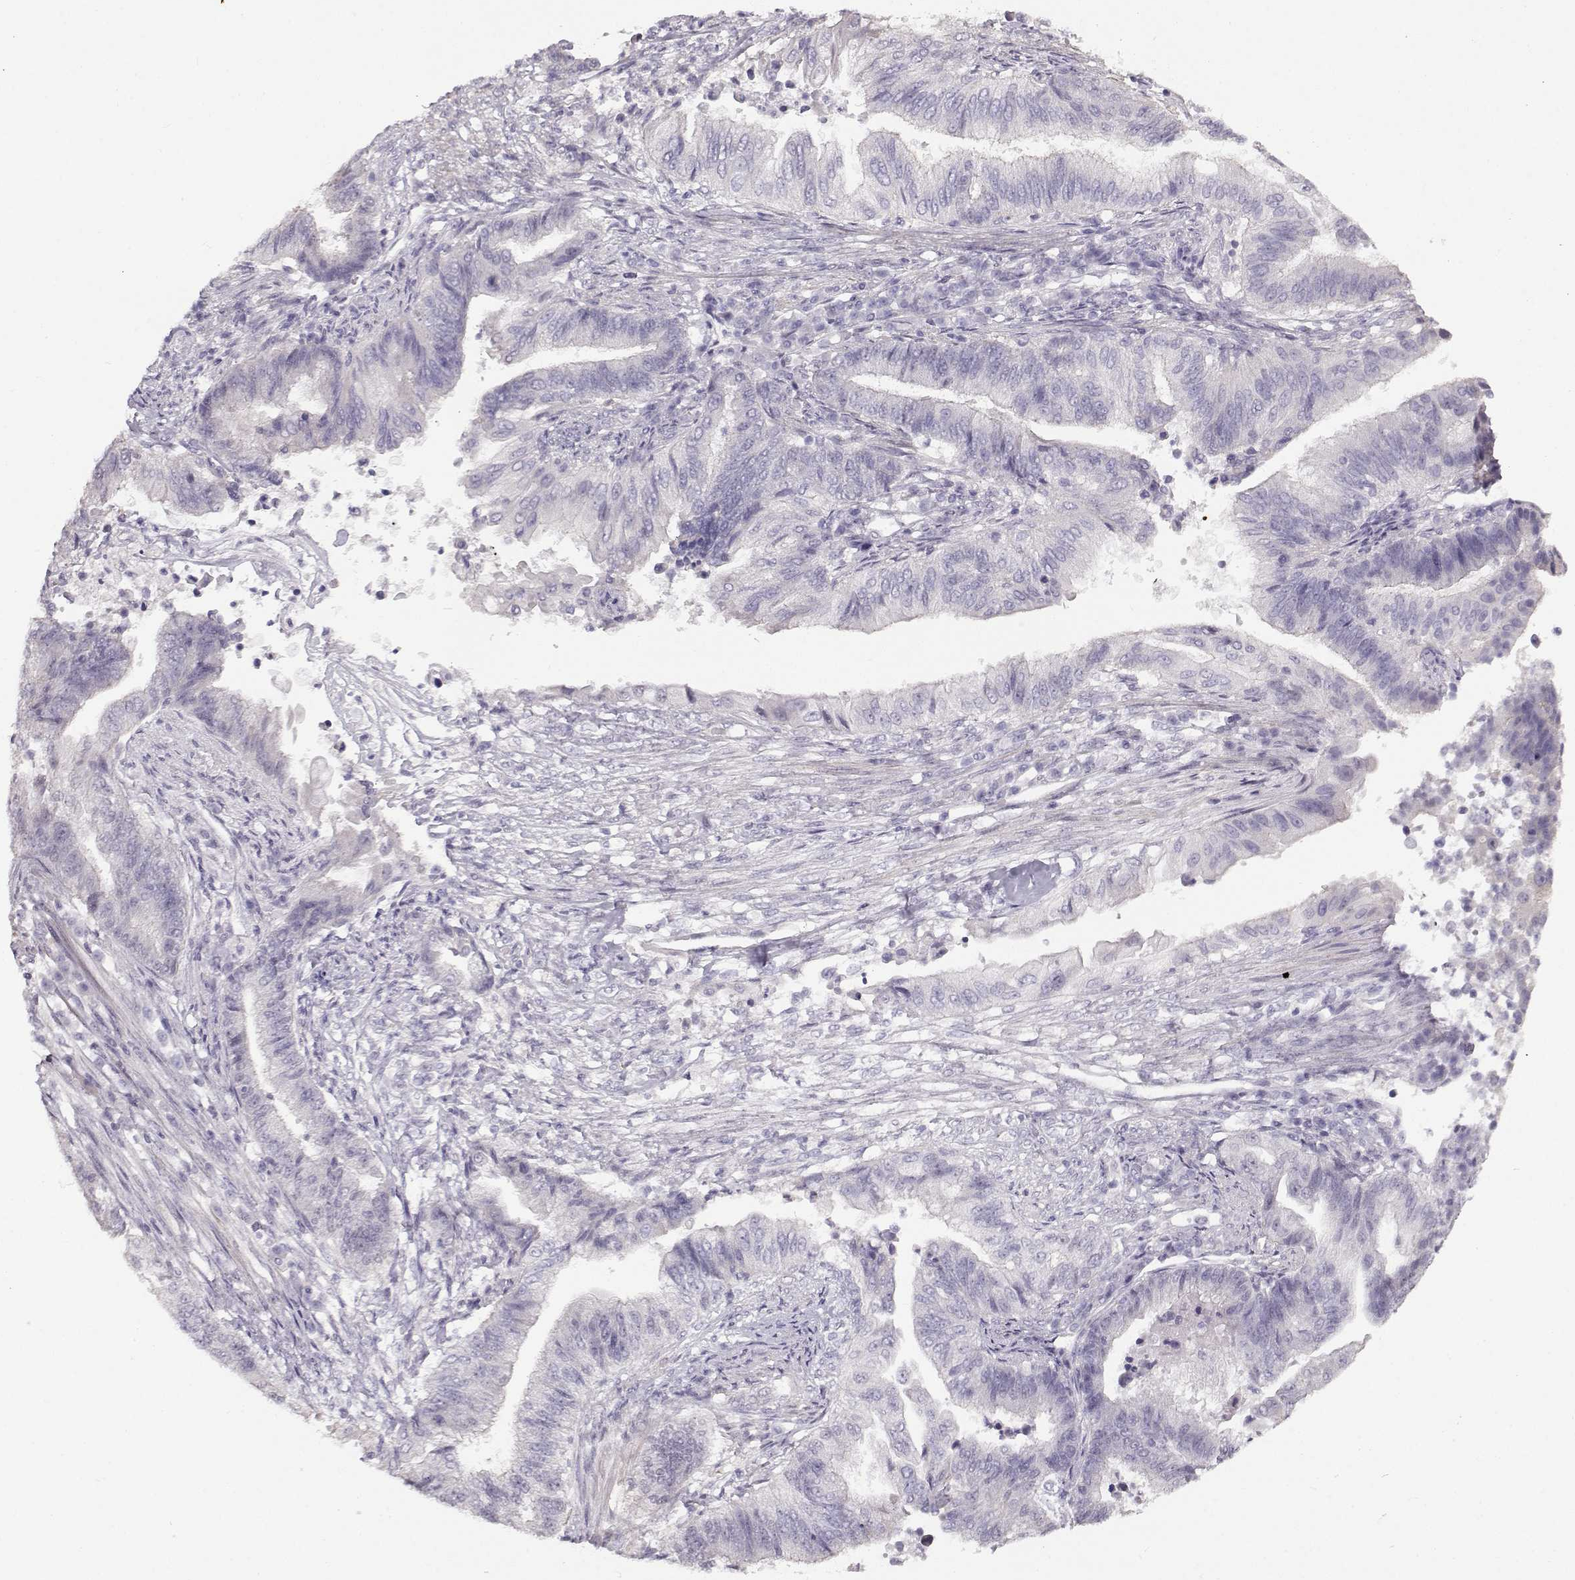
{"staining": {"intensity": "negative", "quantity": "none", "location": "none"}, "tissue": "endometrial cancer", "cell_type": "Tumor cells", "image_type": "cancer", "snomed": [{"axis": "morphology", "description": "Adenocarcinoma, NOS"}, {"axis": "topography", "description": "Uterus"}, {"axis": "topography", "description": "Endometrium"}], "caption": "DAB (3,3'-diaminobenzidine) immunohistochemical staining of endometrial cancer exhibits no significant staining in tumor cells.", "gene": "TEX55", "patient": {"sex": "female", "age": 54}}